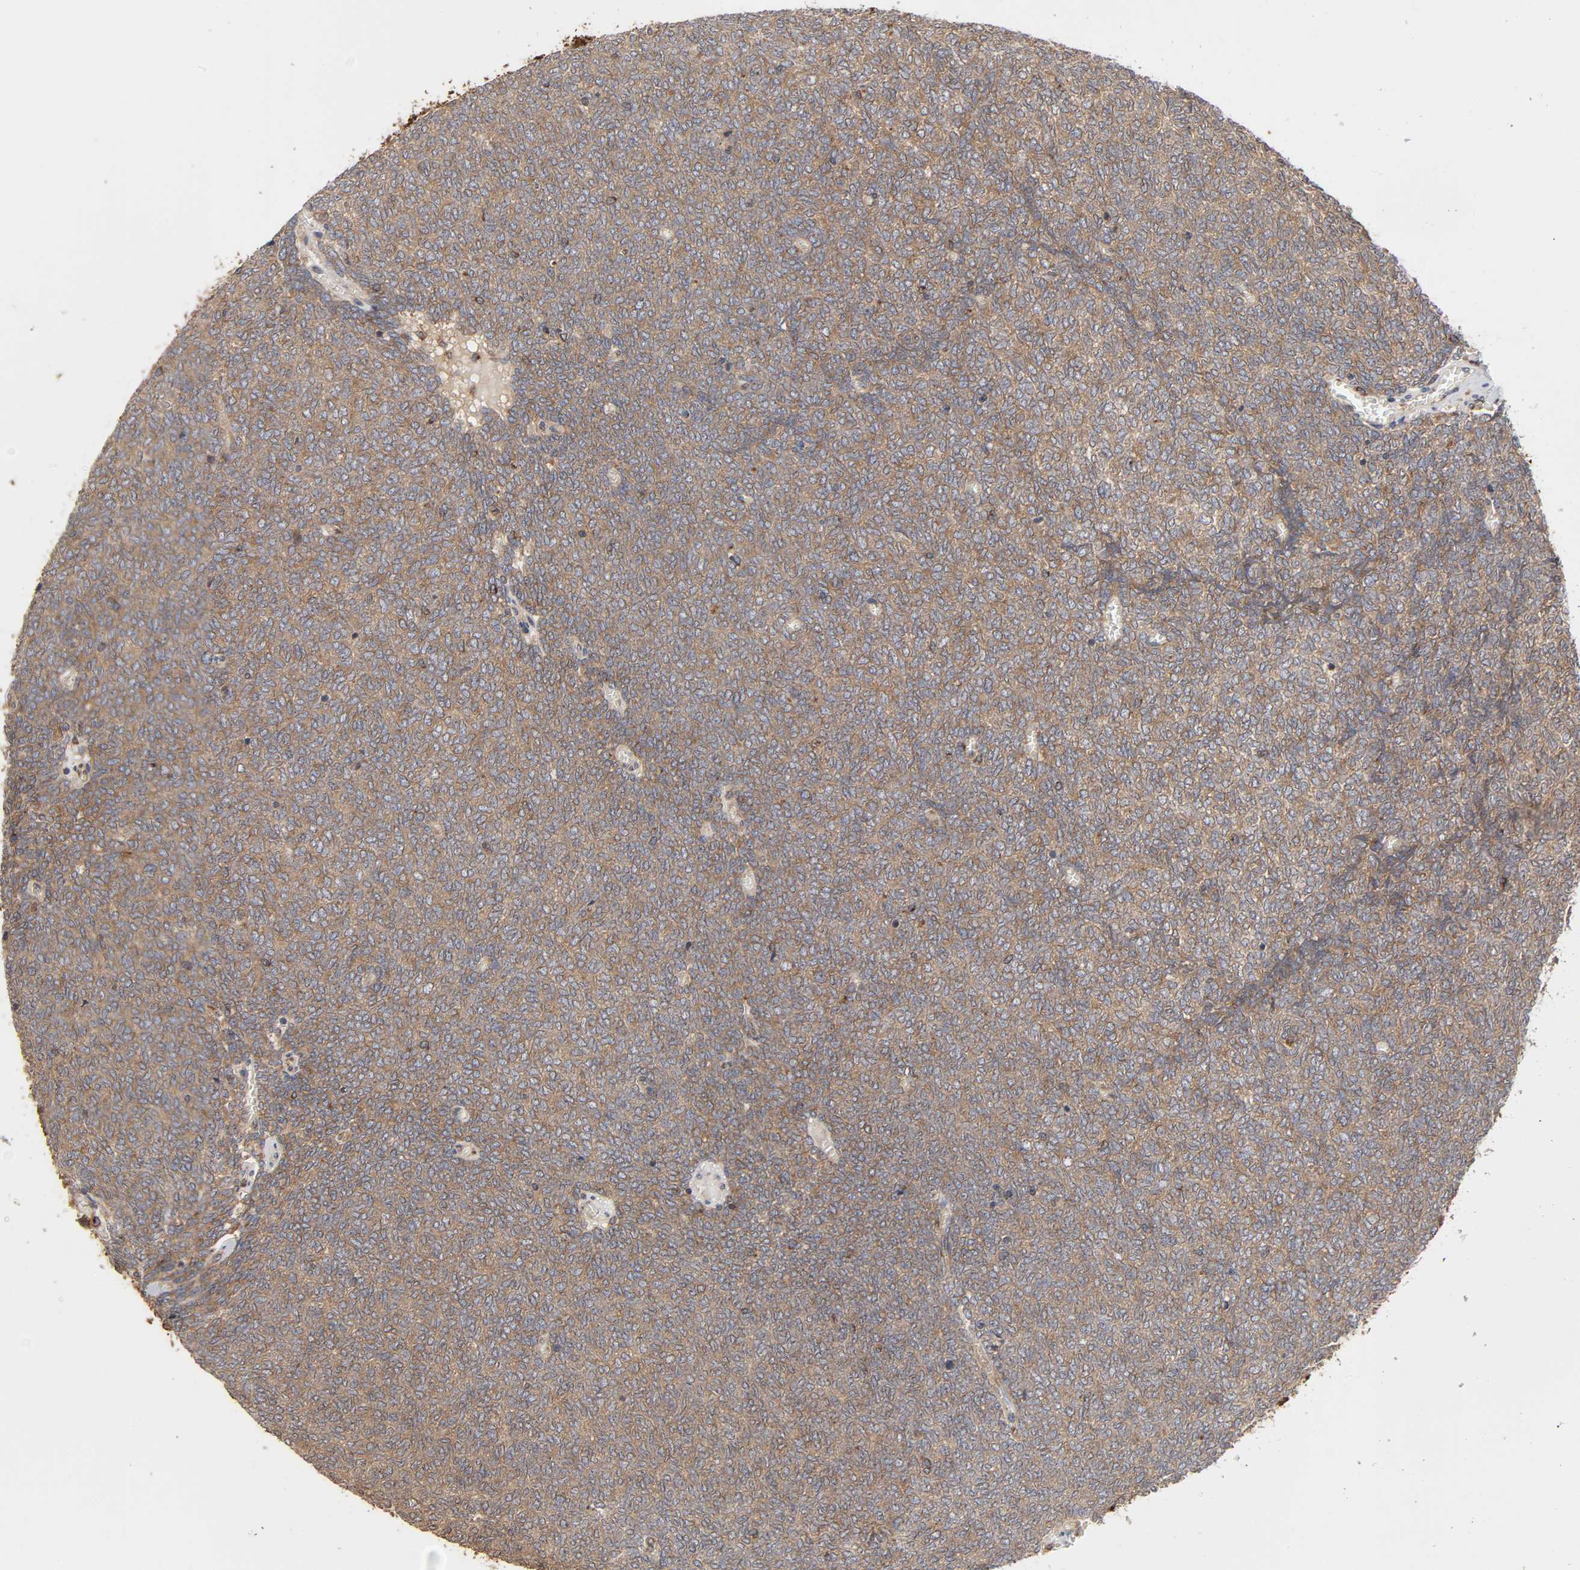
{"staining": {"intensity": "moderate", "quantity": ">75%", "location": "cytoplasmic/membranous"}, "tissue": "renal cancer", "cell_type": "Tumor cells", "image_type": "cancer", "snomed": [{"axis": "morphology", "description": "Neoplasm, malignant, NOS"}, {"axis": "topography", "description": "Kidney"}], "caption": "A photomicrograph of human neoplasm (malignant) (renal) stained for a protein reveals moderate cytoplasmic/membranous brown staining in tumor cells. The staining is performed using DAB brown chromogen to label protein expression. The nuclei are counter-stained blue using hematoxylin.", "gene": "GNPTG", "patient": {"sex": "male", "age": 28}}